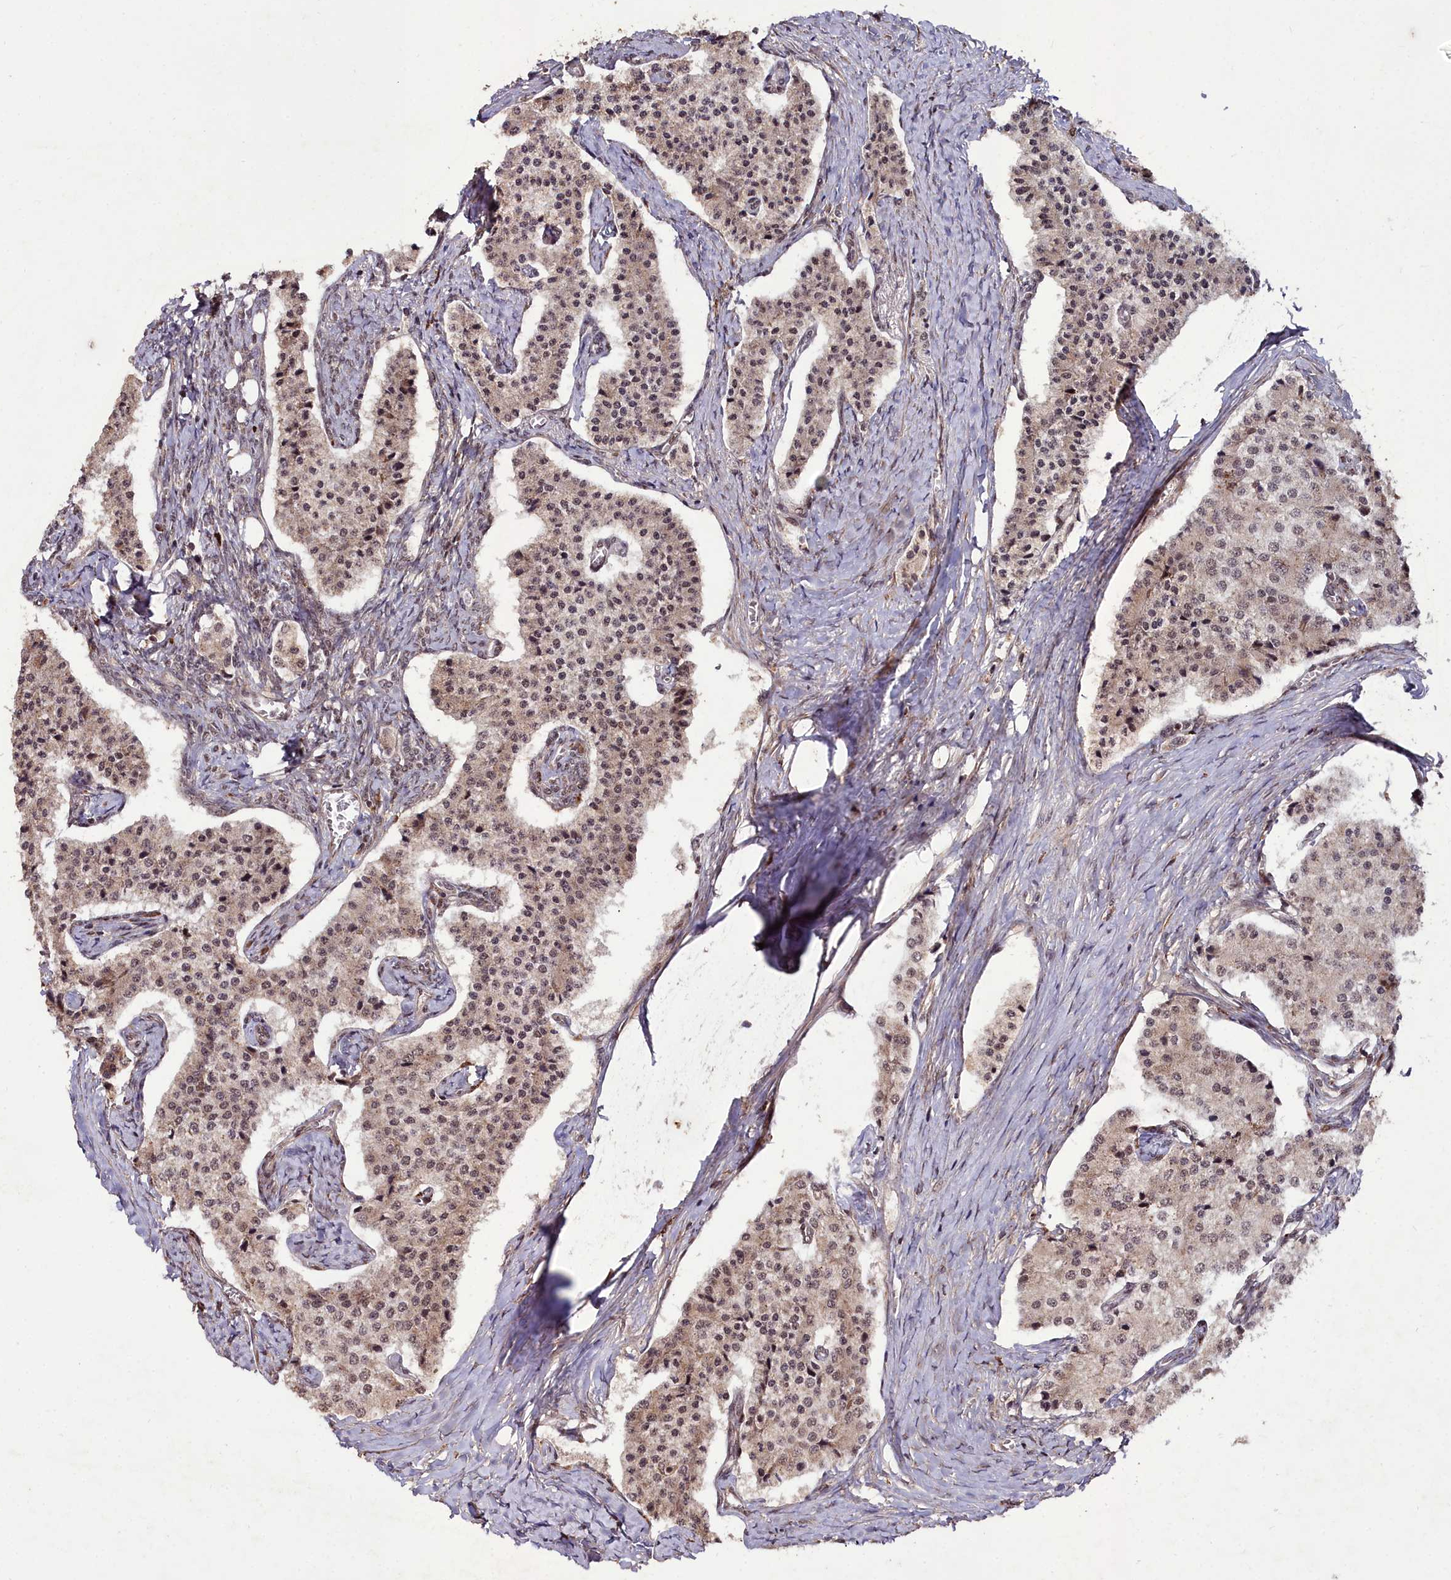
{"staining": {"intensity": "moderate", "quantity": ">75%", "location": "cytoplasmic/membranous,nuclear"}, "tissue": "carcinoid", "cell_type": "Tumor cells", "image_type": "cancer", "snomed": [{"axis": "morphology", "description": "Carcinoid, malignant, NOS"}, {"axis": "topography", "description": "Colon"}], "caption": "Carcinoid stained with a protein marker demonstrates moderate staining in tumor cells.", "gene": "CXXC1", "patient": {"sex": "female", "age": 52}}